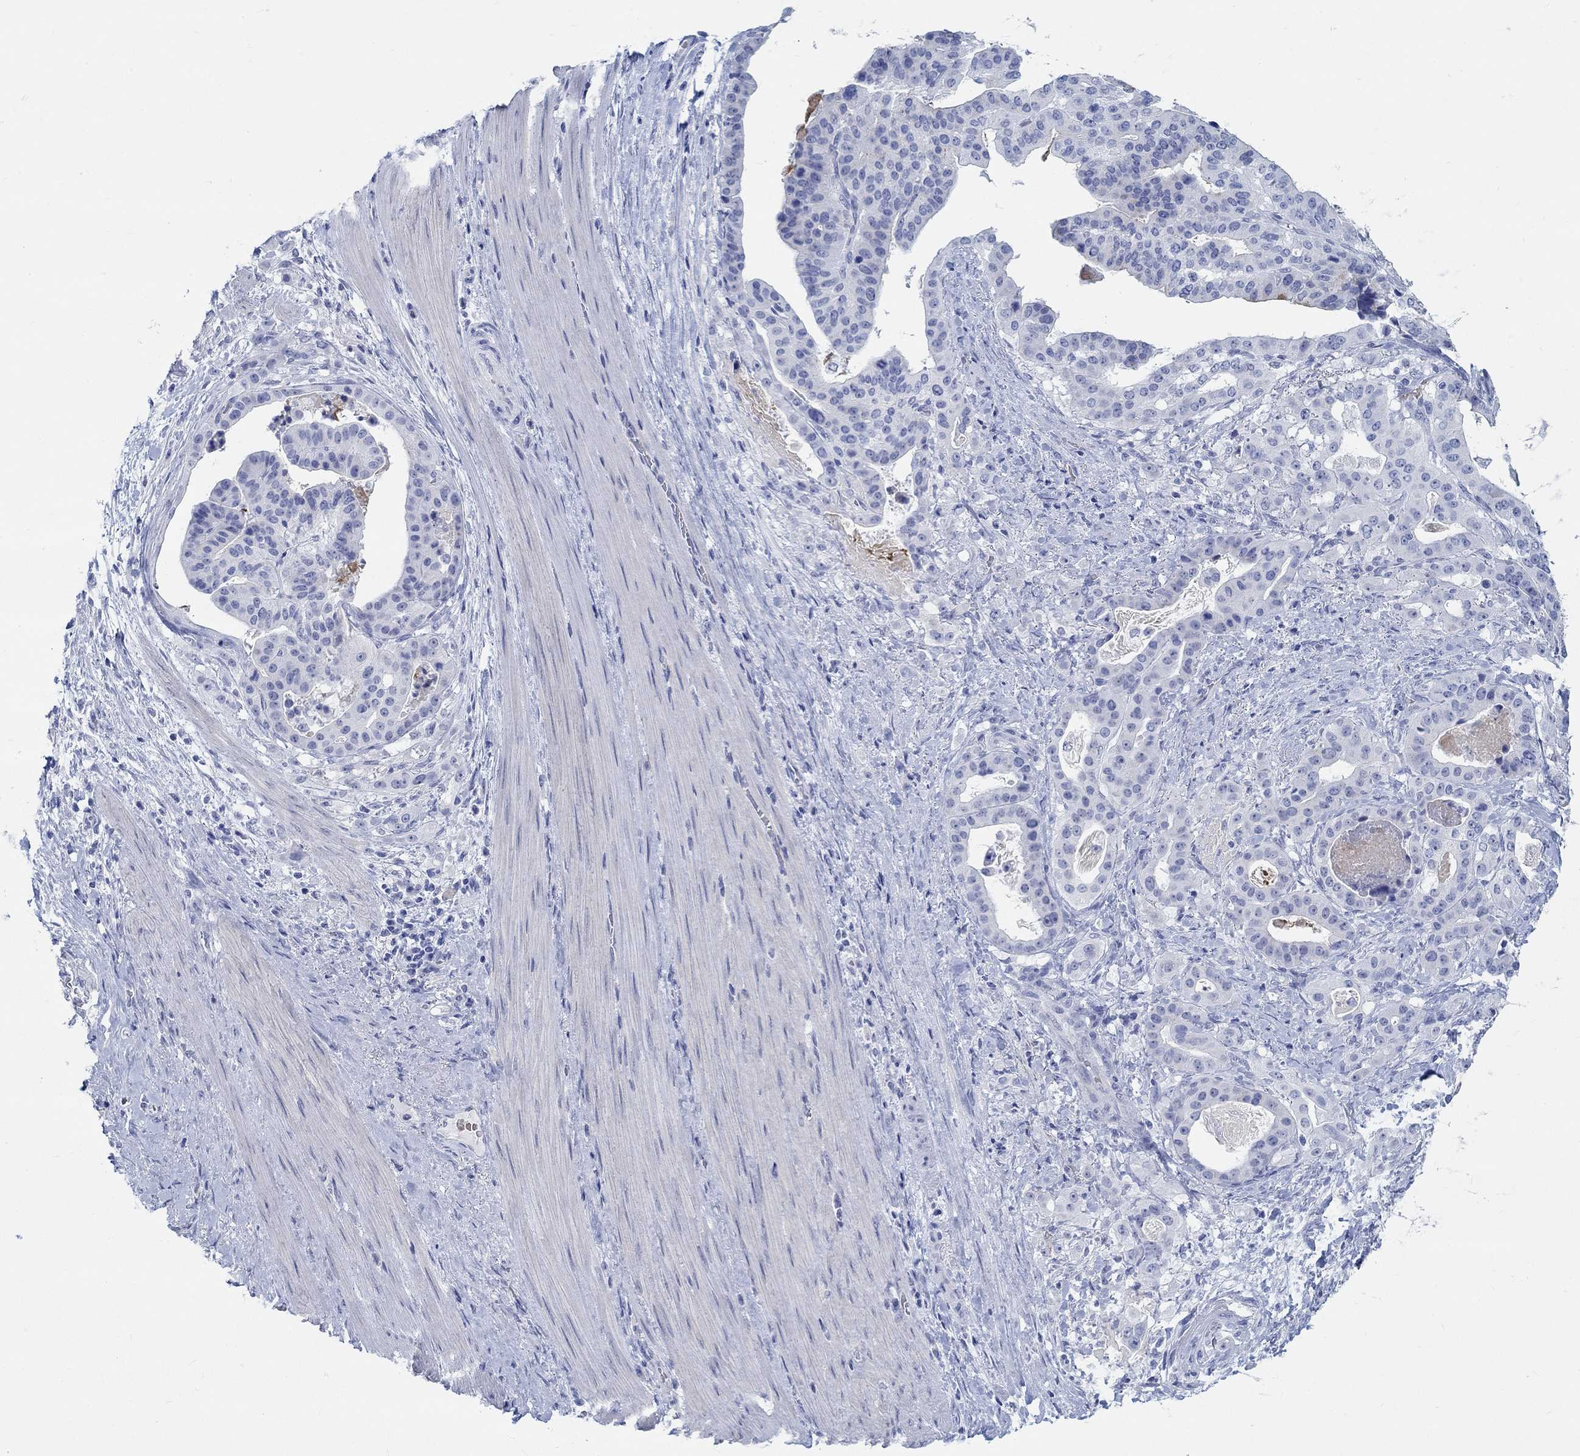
{"staining": {"intensity": "negative", "quantity": "none", "location": "none"}, "tissue": "stomach cancer", "cell_type": "Tumor cells", "image_type": "cancer", "snomed": [{"axis": "morphology", "description": "Adenocarcinoma, NOS"}, {"axis": "topography", "description": "Stomach"}], "caption": "High magnification brightfield microscopy of stomach adenocarcinoma stained with DAB (3,3'-diaminobenzidine) (brown) and counterstained with hematoxylin (blue): tumor cells show no significant positivity. Nuclei are stained in blue.", "gene": "GRIA3", "patient": {"sex": "male", "age": 48}}